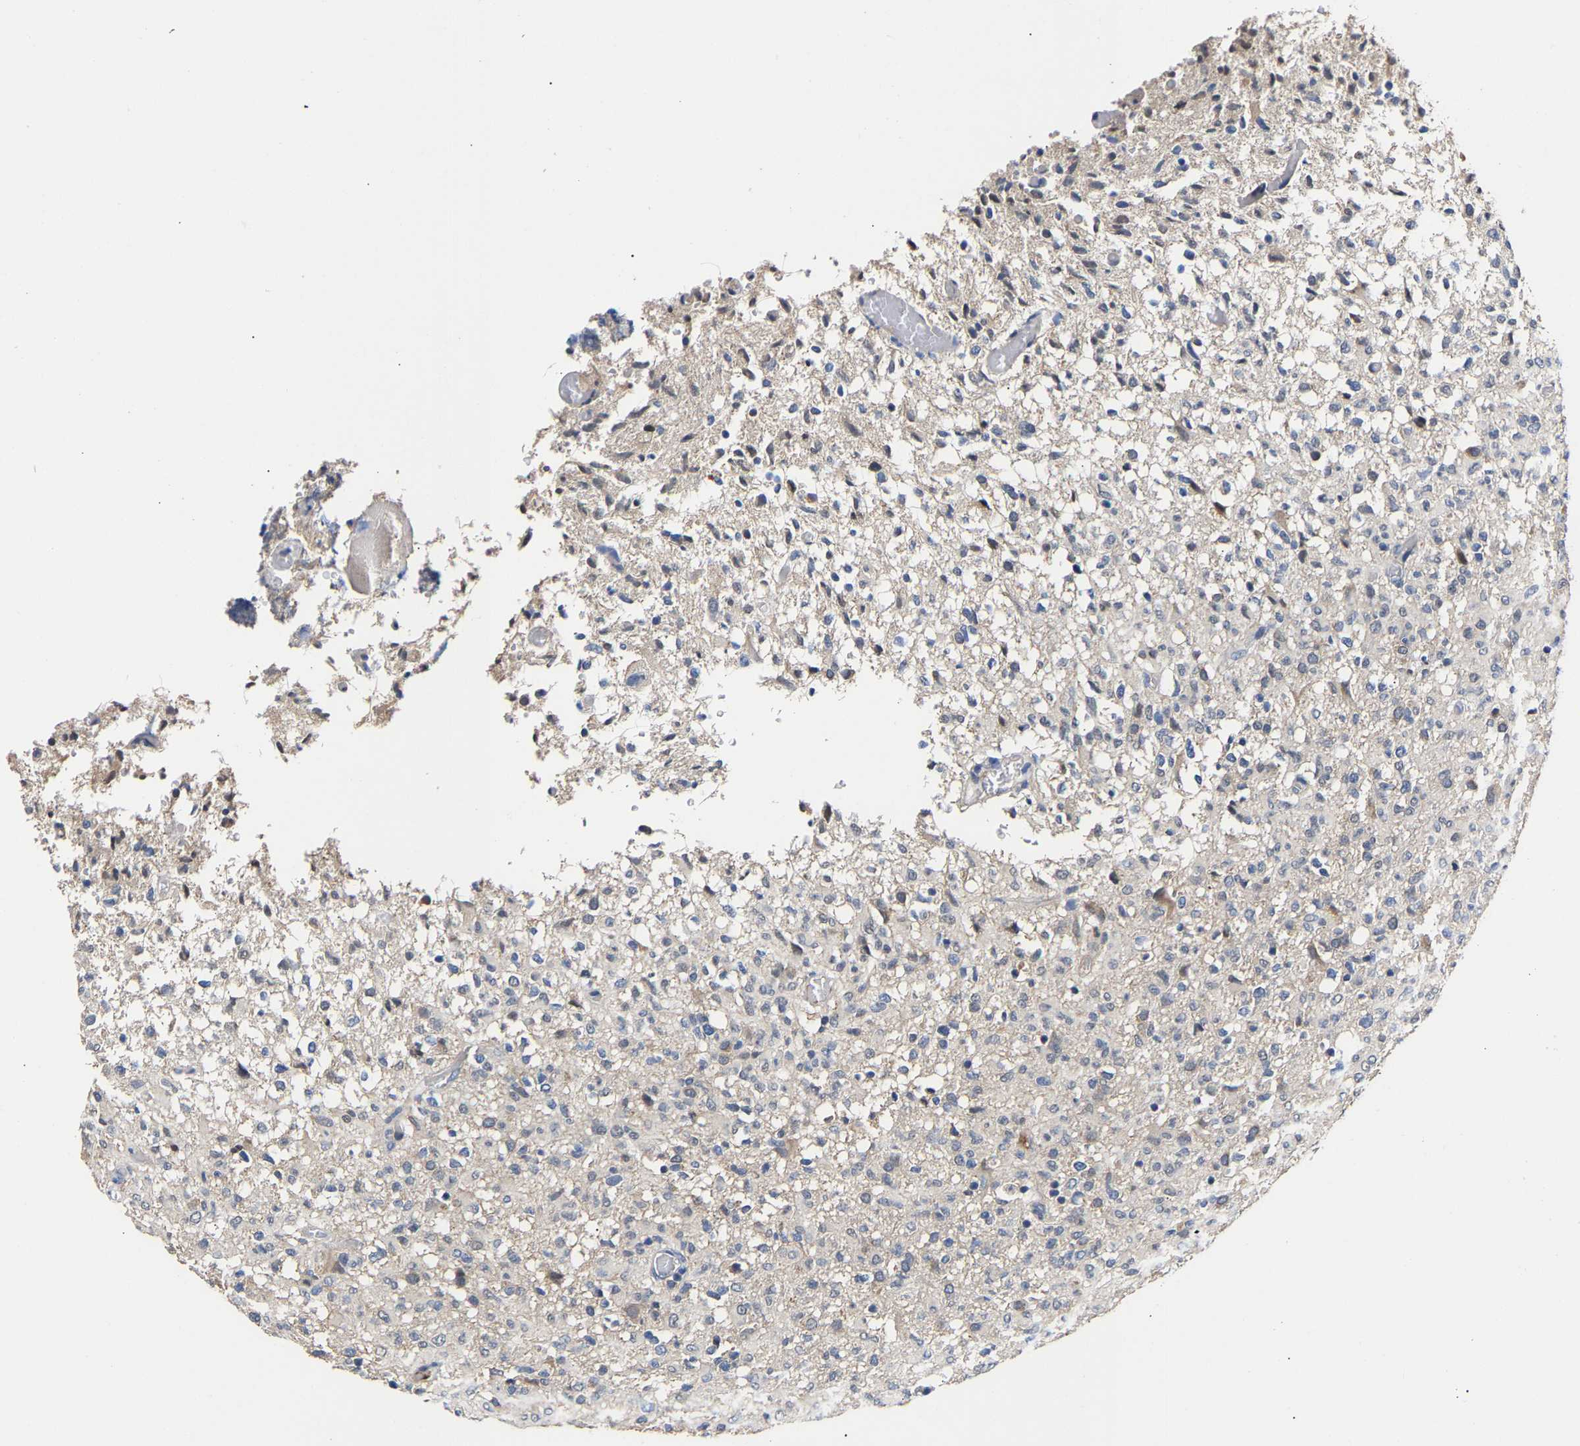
{"staining": {"intensity": "negative", "quantity": "none", "location": "none"}, "tissue": "glioma", "cell_type": "Tumor cells", "image_type": "cancer", "snomed": [{"axis": "morphology", "description": "Glioma, malignant, High grade"}, {"axis": "topography", "description": "Brain"}], "caption": "This is an IHC photomicrograph of malignant glioma (high-grade). There is no expression in tumor cells.", "gene": "KASH5", "patient": {"sex": "female", "age": 57}}